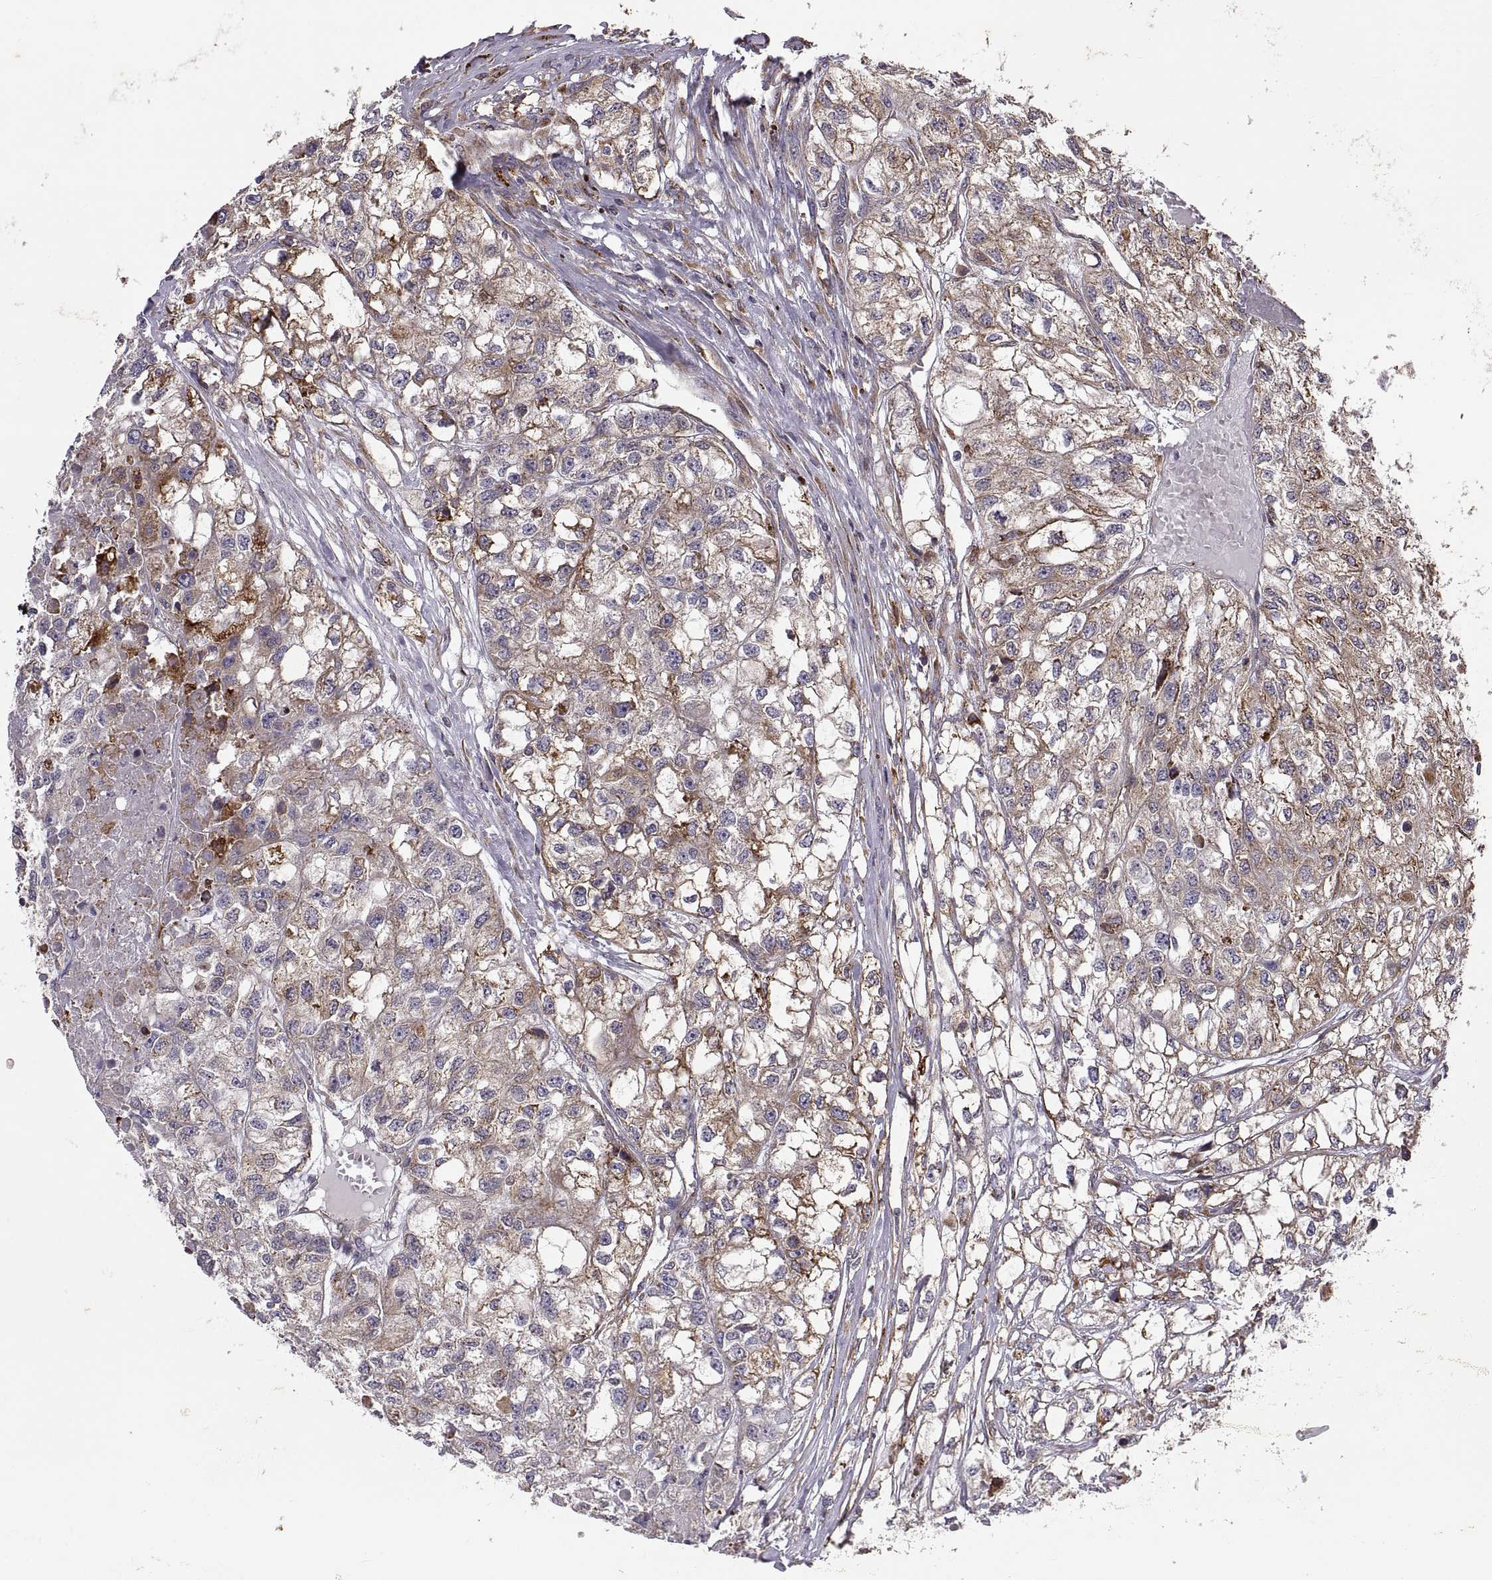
{"staining": {"intensity": "moderate", "quantity": ">75%", "location": "cytoplasmic/membranous"}, "tissue": "renal cancer", "cell_type": "Tumor cells", "image_type": "cancer", "snomed": [{"axis": "morphology", "description": "Adenocarcinoma, NOS"}, {"axis": "topography", "description": "Kidney"}], "caption": "IHC of adenocarcinoma (renal) exhibits medium levels of moderate cytoplasmic/membranous staining in approximately >75% of tumor cells.", "gene": "PLEKHB2", "patient": {"sex": "male", "age": 56}}